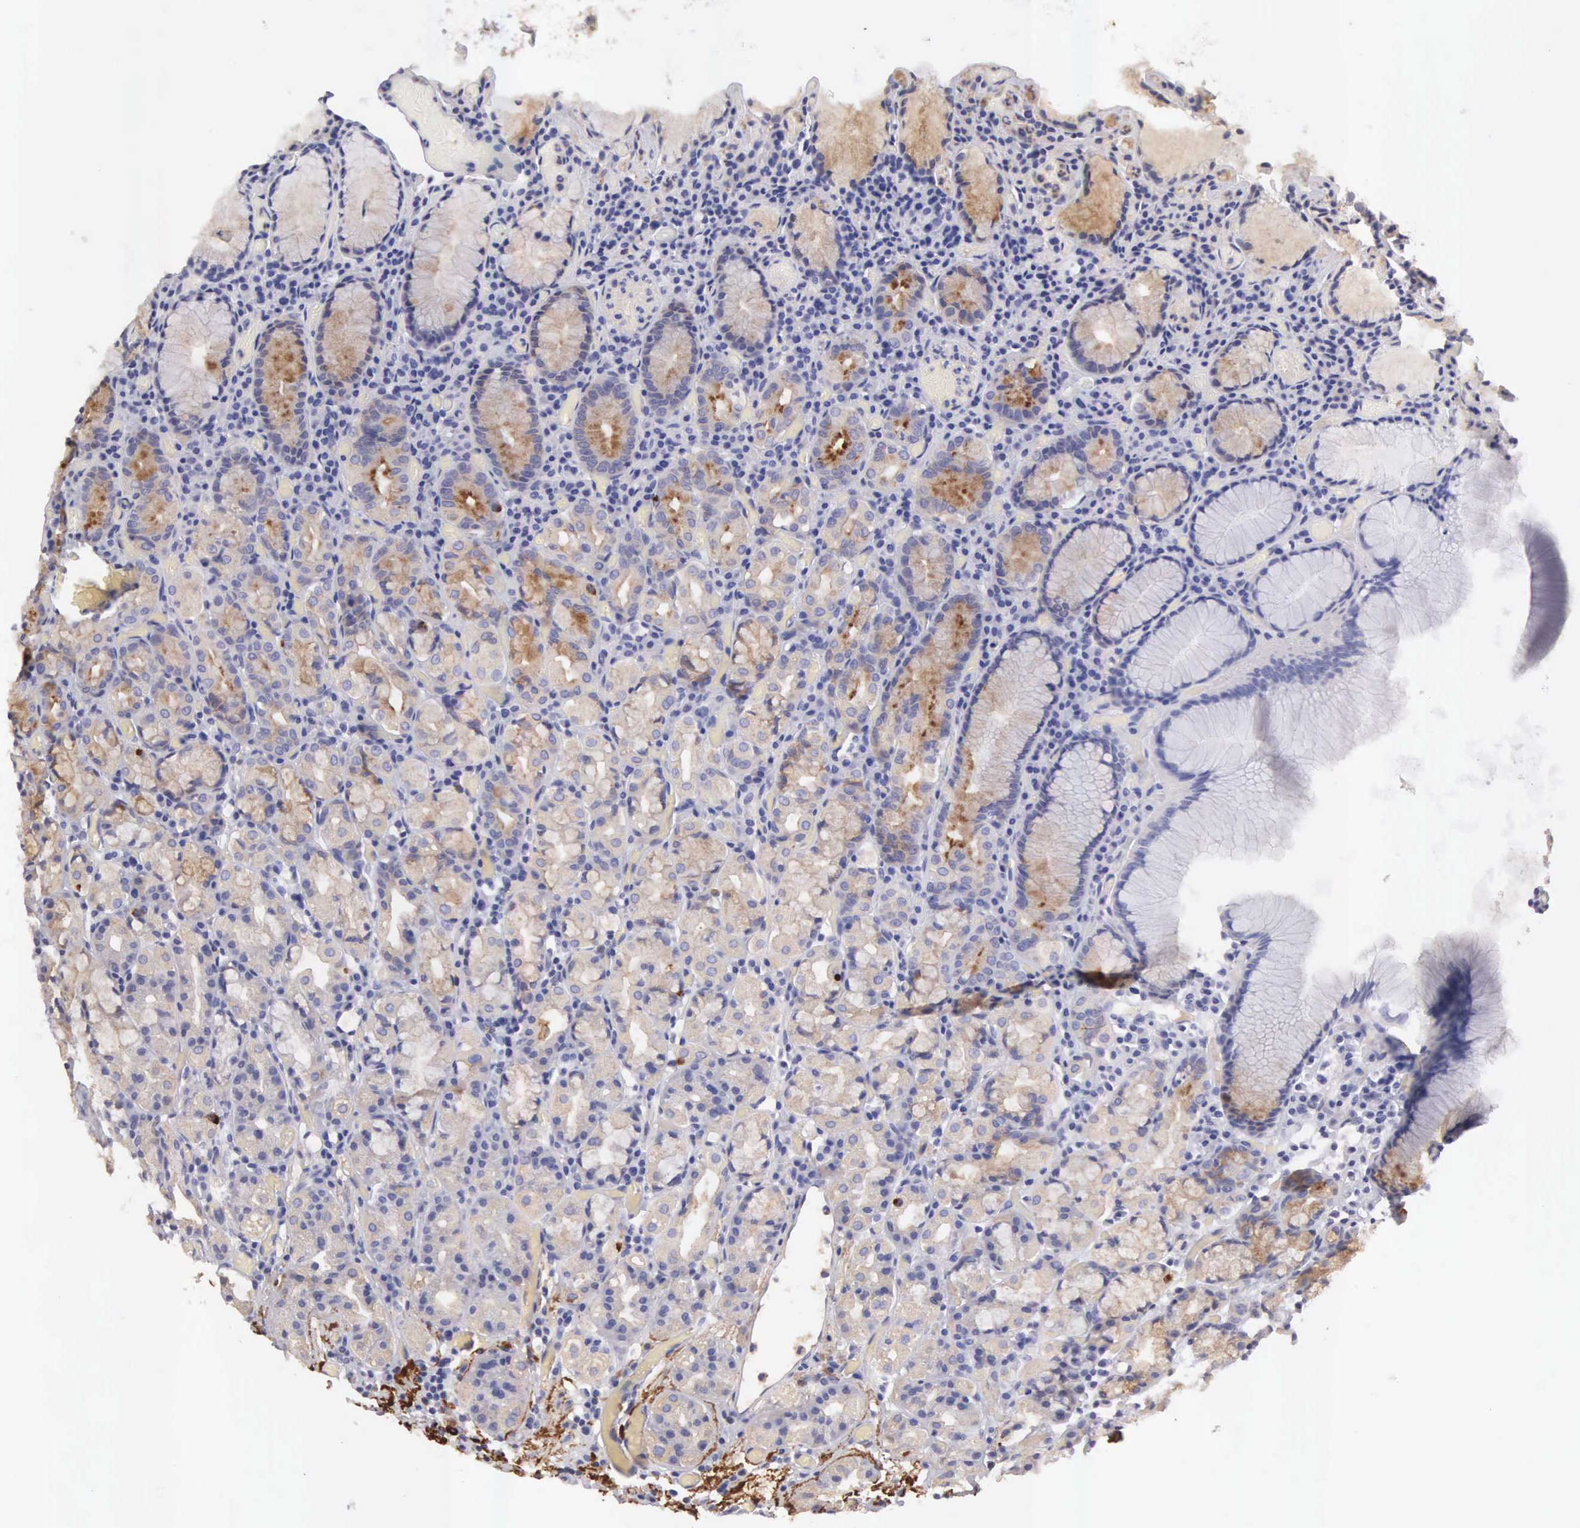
{"staining": {"intensity": "weak", "quantity": "<25%", "location": "cytoplasmic/membranous"}, "tissue": "stomach", "cell_type": "Glandular cells", "image_type": "normal", "snomed": [{"axis": "morphology", "description": "Normal tissue, NOS"}, {"axis": "topography", "description": "Stomach, lower"}], "caption": "DAB (3,3'-diaminobenzidine) immunohistochemical staining of unremarkable stomach exhibits no significant expression in glandular cells.", "gene": "CLU", "patient": {"sex": "male", "age": 58}}